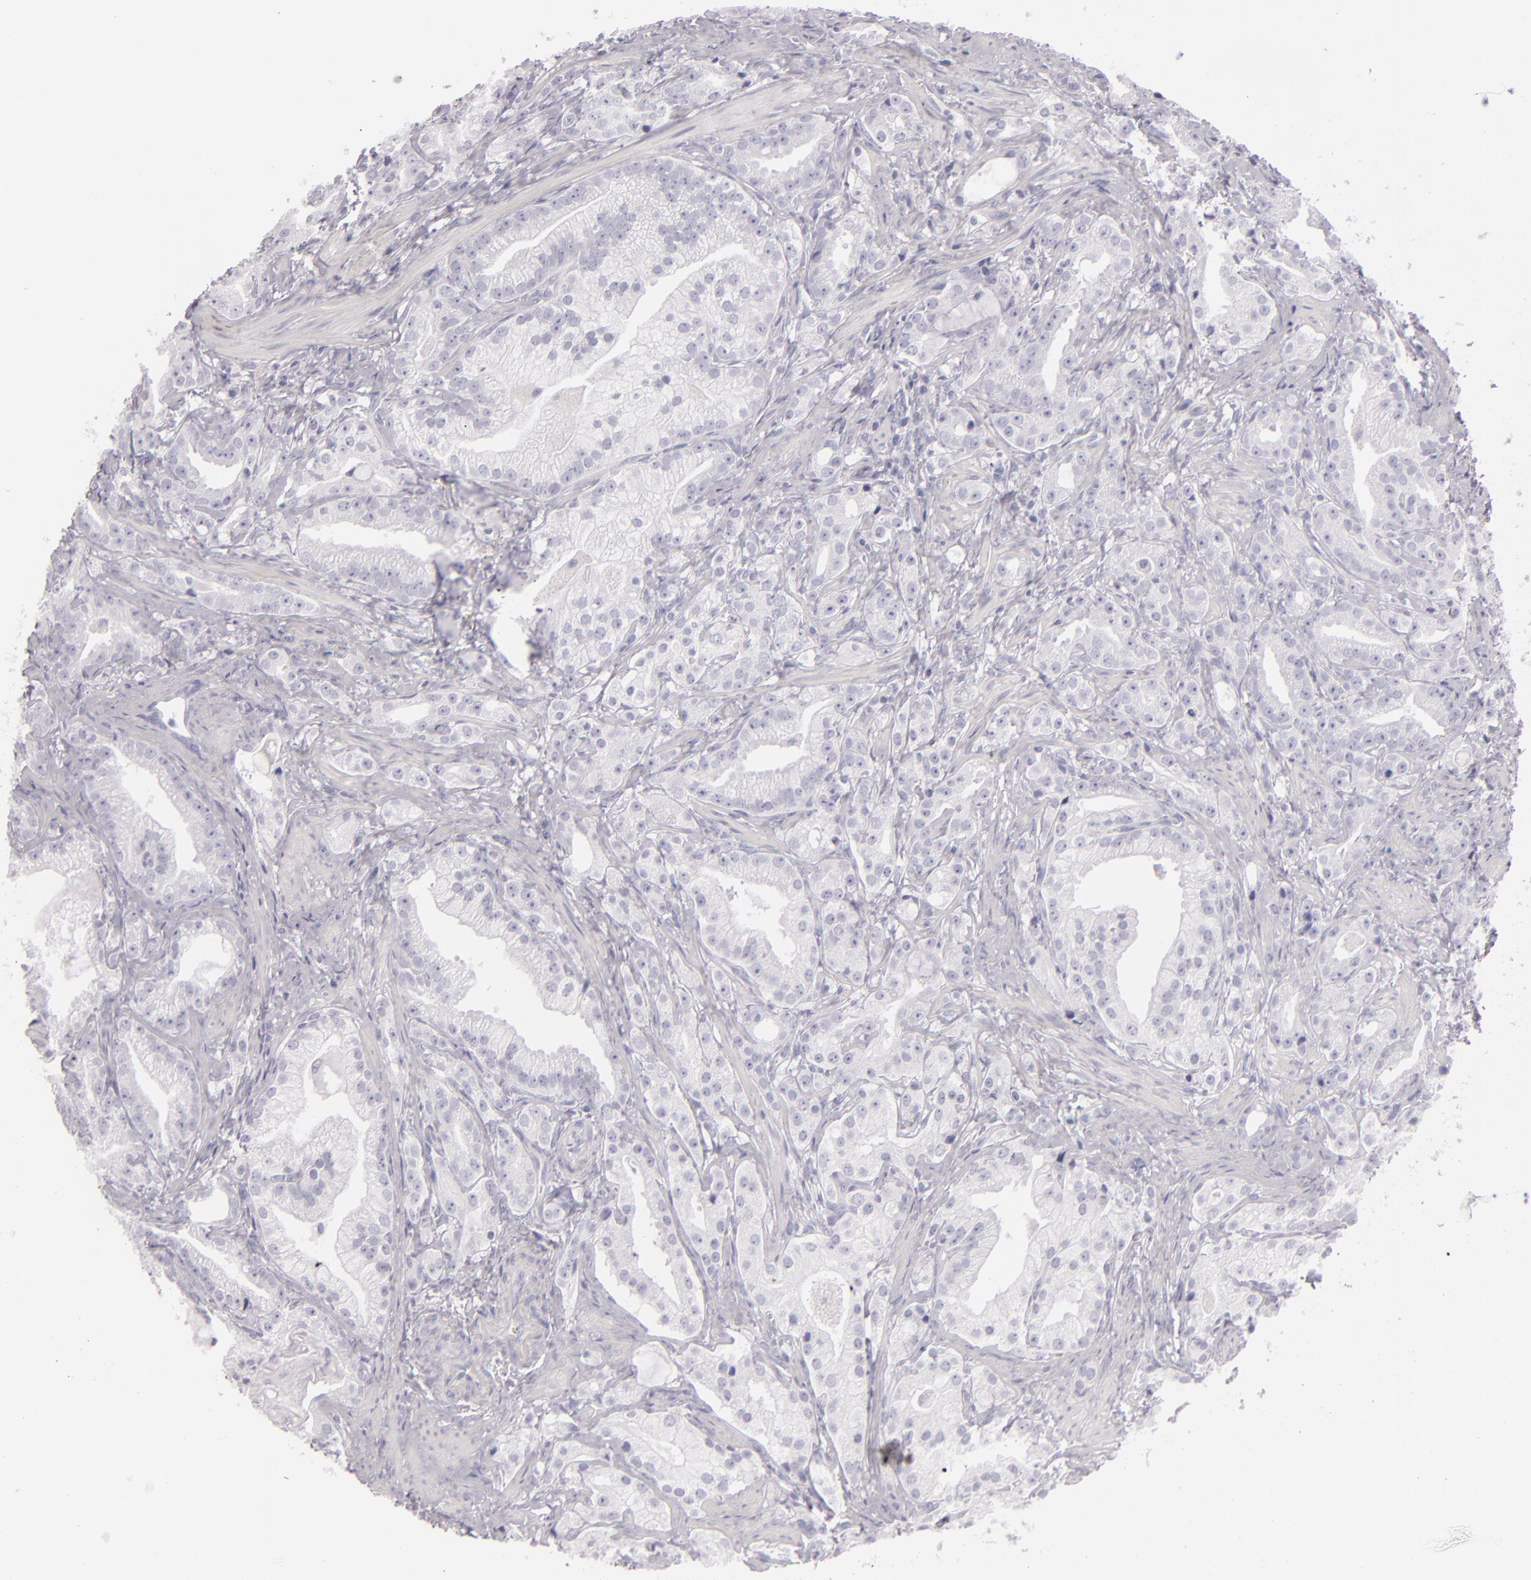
{"staining": {"intensity": "negative", "quantity": "none", "location": "none"}, "tissue": "prostate cancer", "cell_type": "Tumor cells", "image_type": "cancer", "snomed": [{"axis": "morphology", "description": "Adenocarcinoma, Low grade"}, {"axis": "topography", "description": "Prostate"}], "caption": "High power microscopy image of an immunohistochemistry micrograph of prostate cancer, revealing no significant expression in tumor cells.", "gene": "FABP1", "patient": {"sex": "male", "age": 59}}